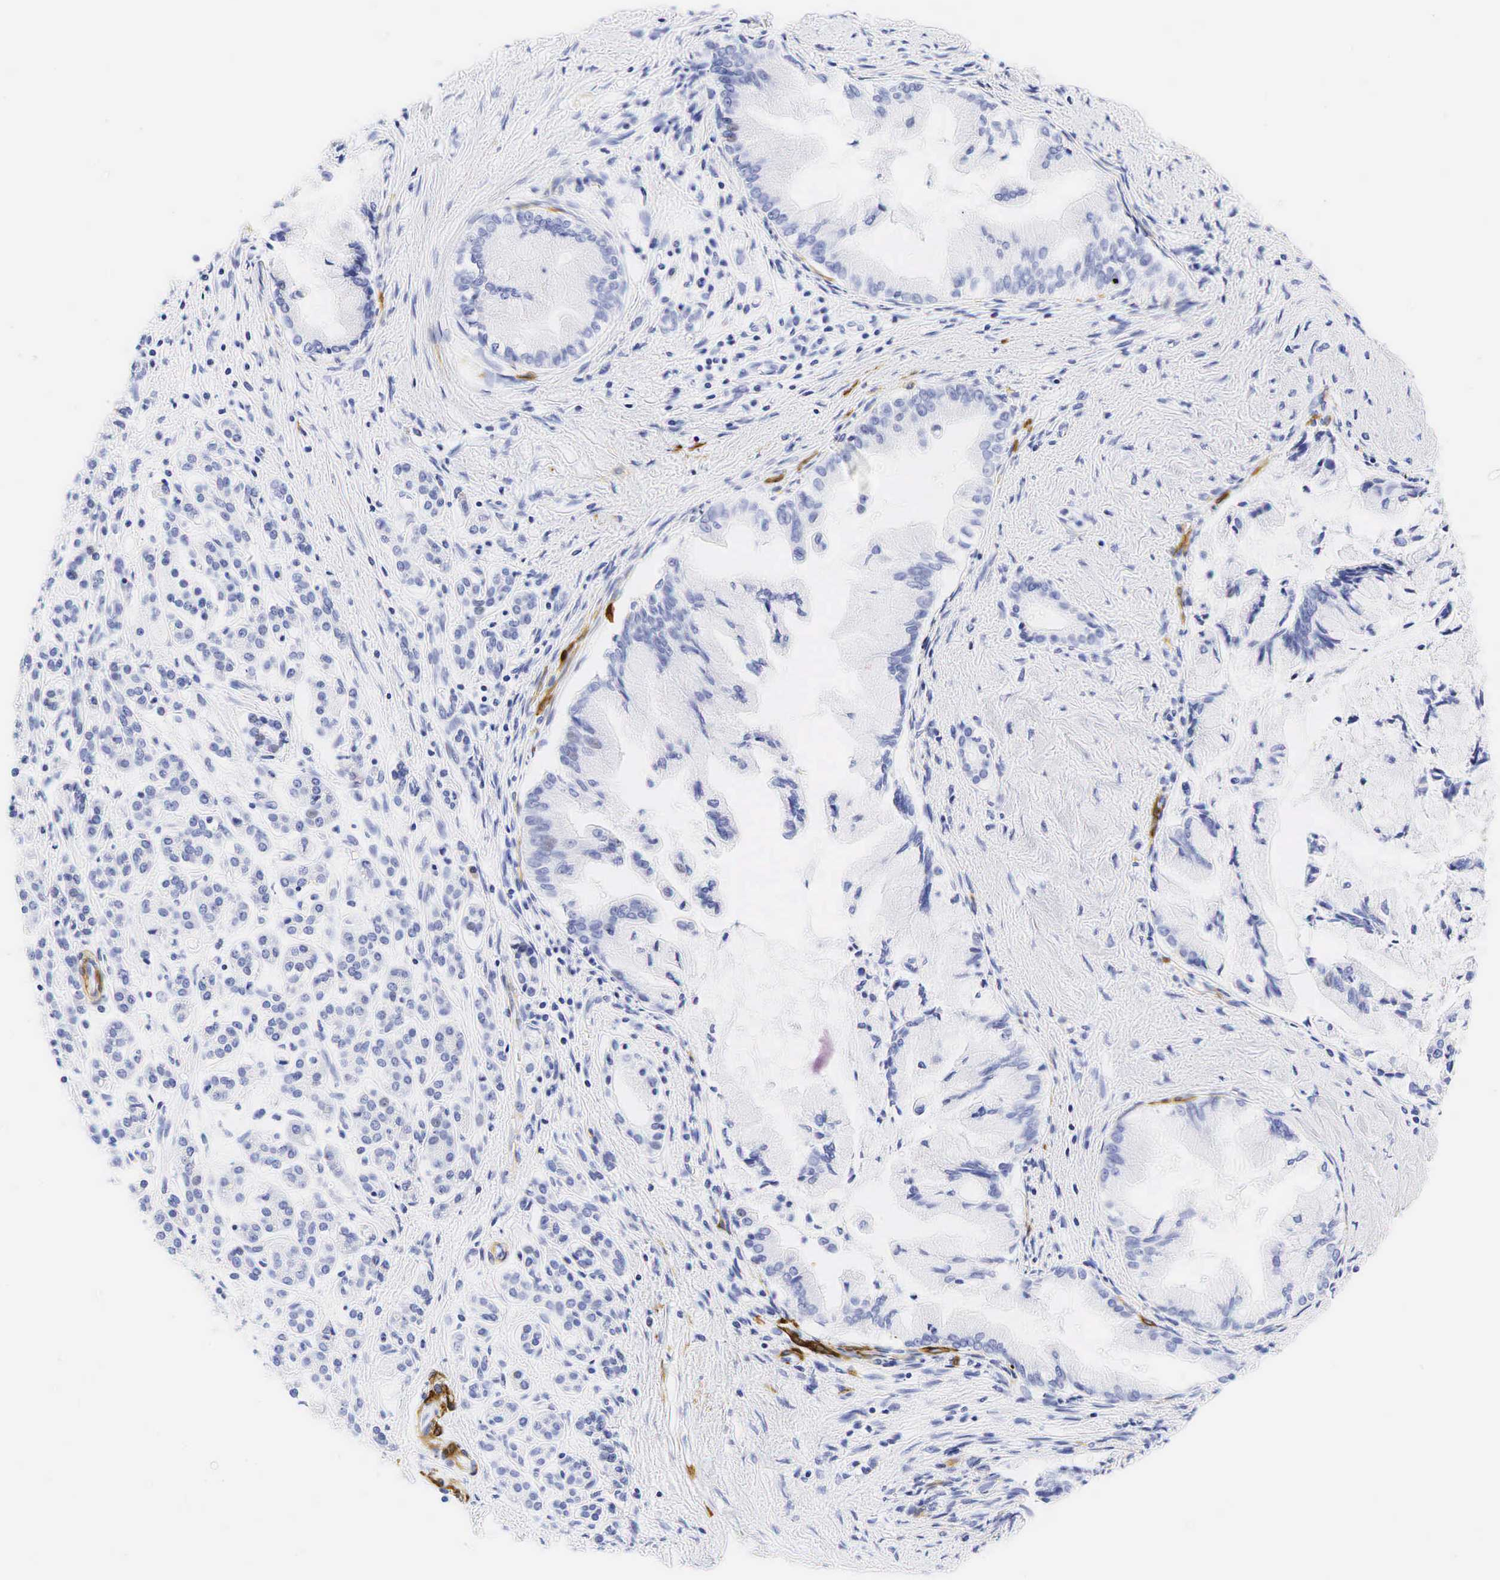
{"staining": {"intensity": "negative", "quantity": "none", "location": "none"}, "tissue": "pancreatic cancer", "cell_type": "Tumor cells", "image_type": "cancer", "snomed": [{"axis": "morphology", "description": "Adenocarcinoma, NOS"}, {"axis": "topography", "description": "Pancreas"}], "caption": "The image demonstrates no staining of tumor cells in adenocarcinoma (pancreatic).", "gene": "CALD1", "patient": {"sex": "male", "age": 59}}